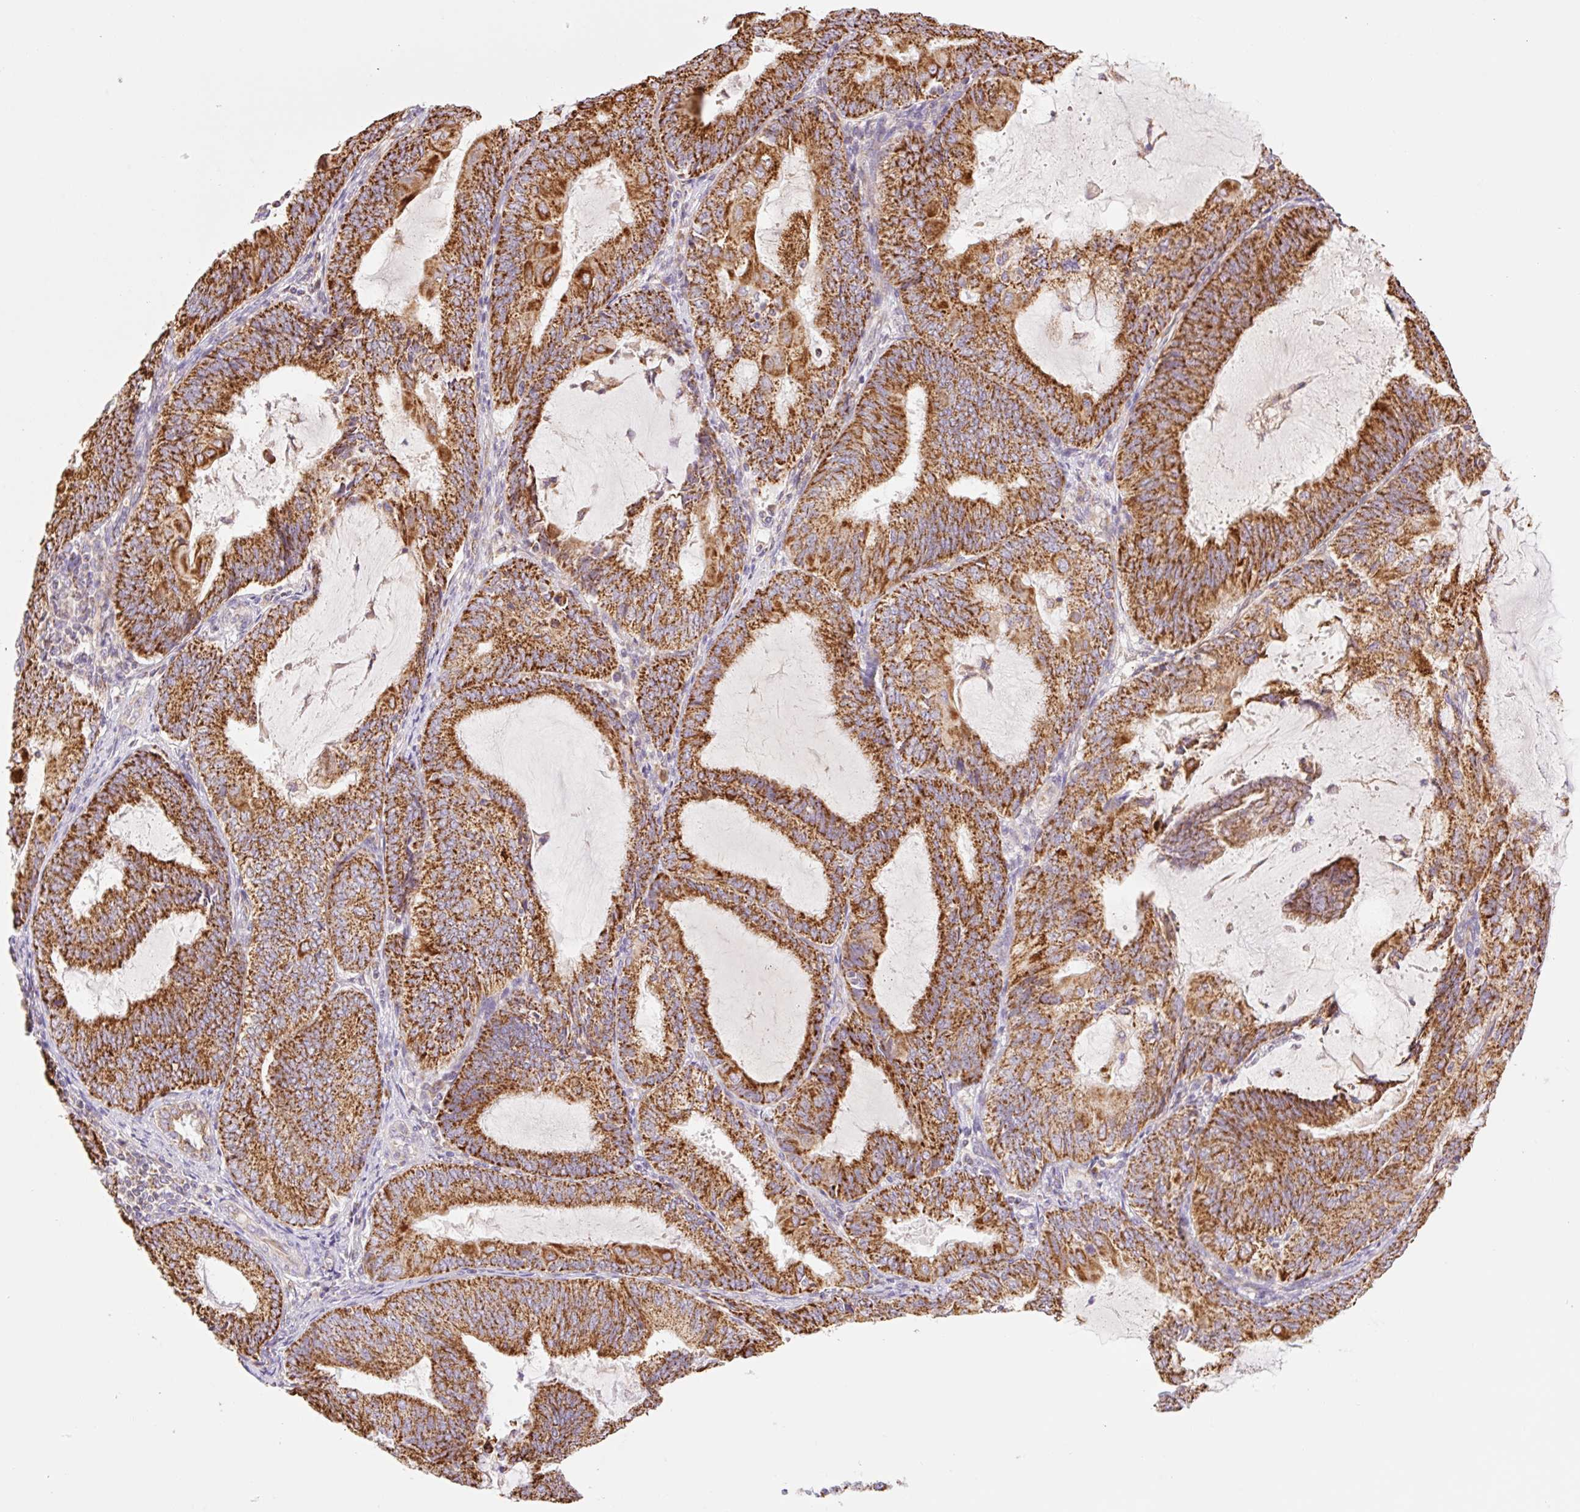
{"staining": {"intensity": "strong", "quantity": ">75%", "location": "cytoplasmic/membranous"}, "tissue": "endometrial cancer", "cell_type": "Tumor cells", "image_type": "cancer", "snomed": [{"axis": "morphology", "description": "Adenocarcinoma, NOS"}, {"axis": "topography", "description": "Endometrium"}], "caption": "Adenocarcinoma (endometrial) stained with DAB IHC reveals high levels of strong cytoplasmic/membranous expression in about >75% of tumor cells.", "gene": "GOSR2", "patient": {"sex": "female", "age": 81}}